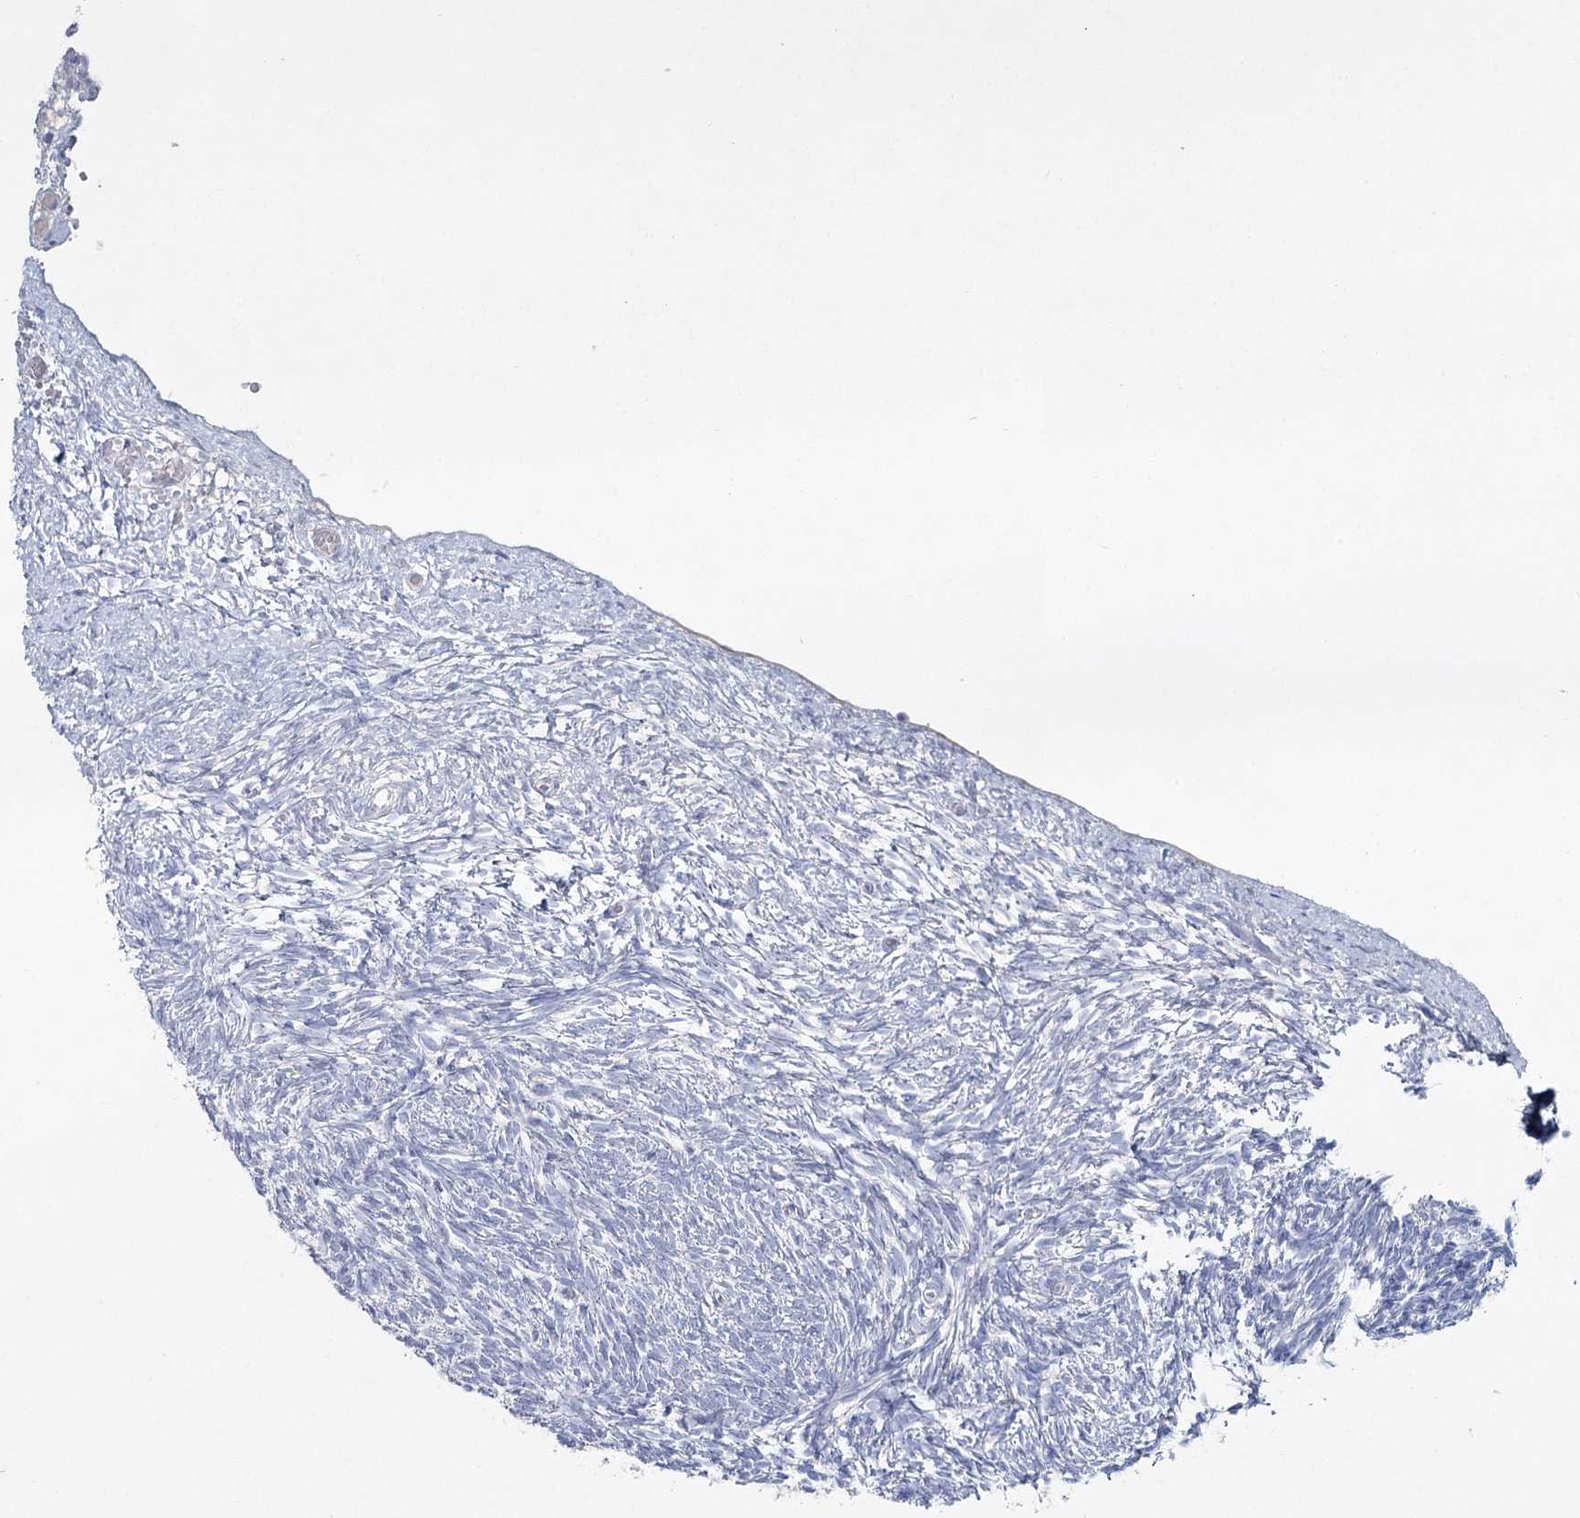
{"staining": {"intensity": "moderate", "quantity": ">75%", "location": "cytoplasmic/membranous"}, "tissue": "ovary", "cell_type": "Follicle cells", "image_type": "normal", "snomed": [{"axis": "morphology", "description": "Normal tissue, NOS"}, {"axis": "topography", "description": "Ovary"}], "caption": "Follicle cells exhibit medium levels of moderate cytoplasmic/membranous expression in approximately >75% of cells in unremarkable human ovary. The staining was performed using DAB to visualize the protein expression in brown, while the nuclei were stained in blue with hematoxylin (Magnification: 20x).", "gene": "MAP3K13", "patient": {"sex": "female", "age": 34}}